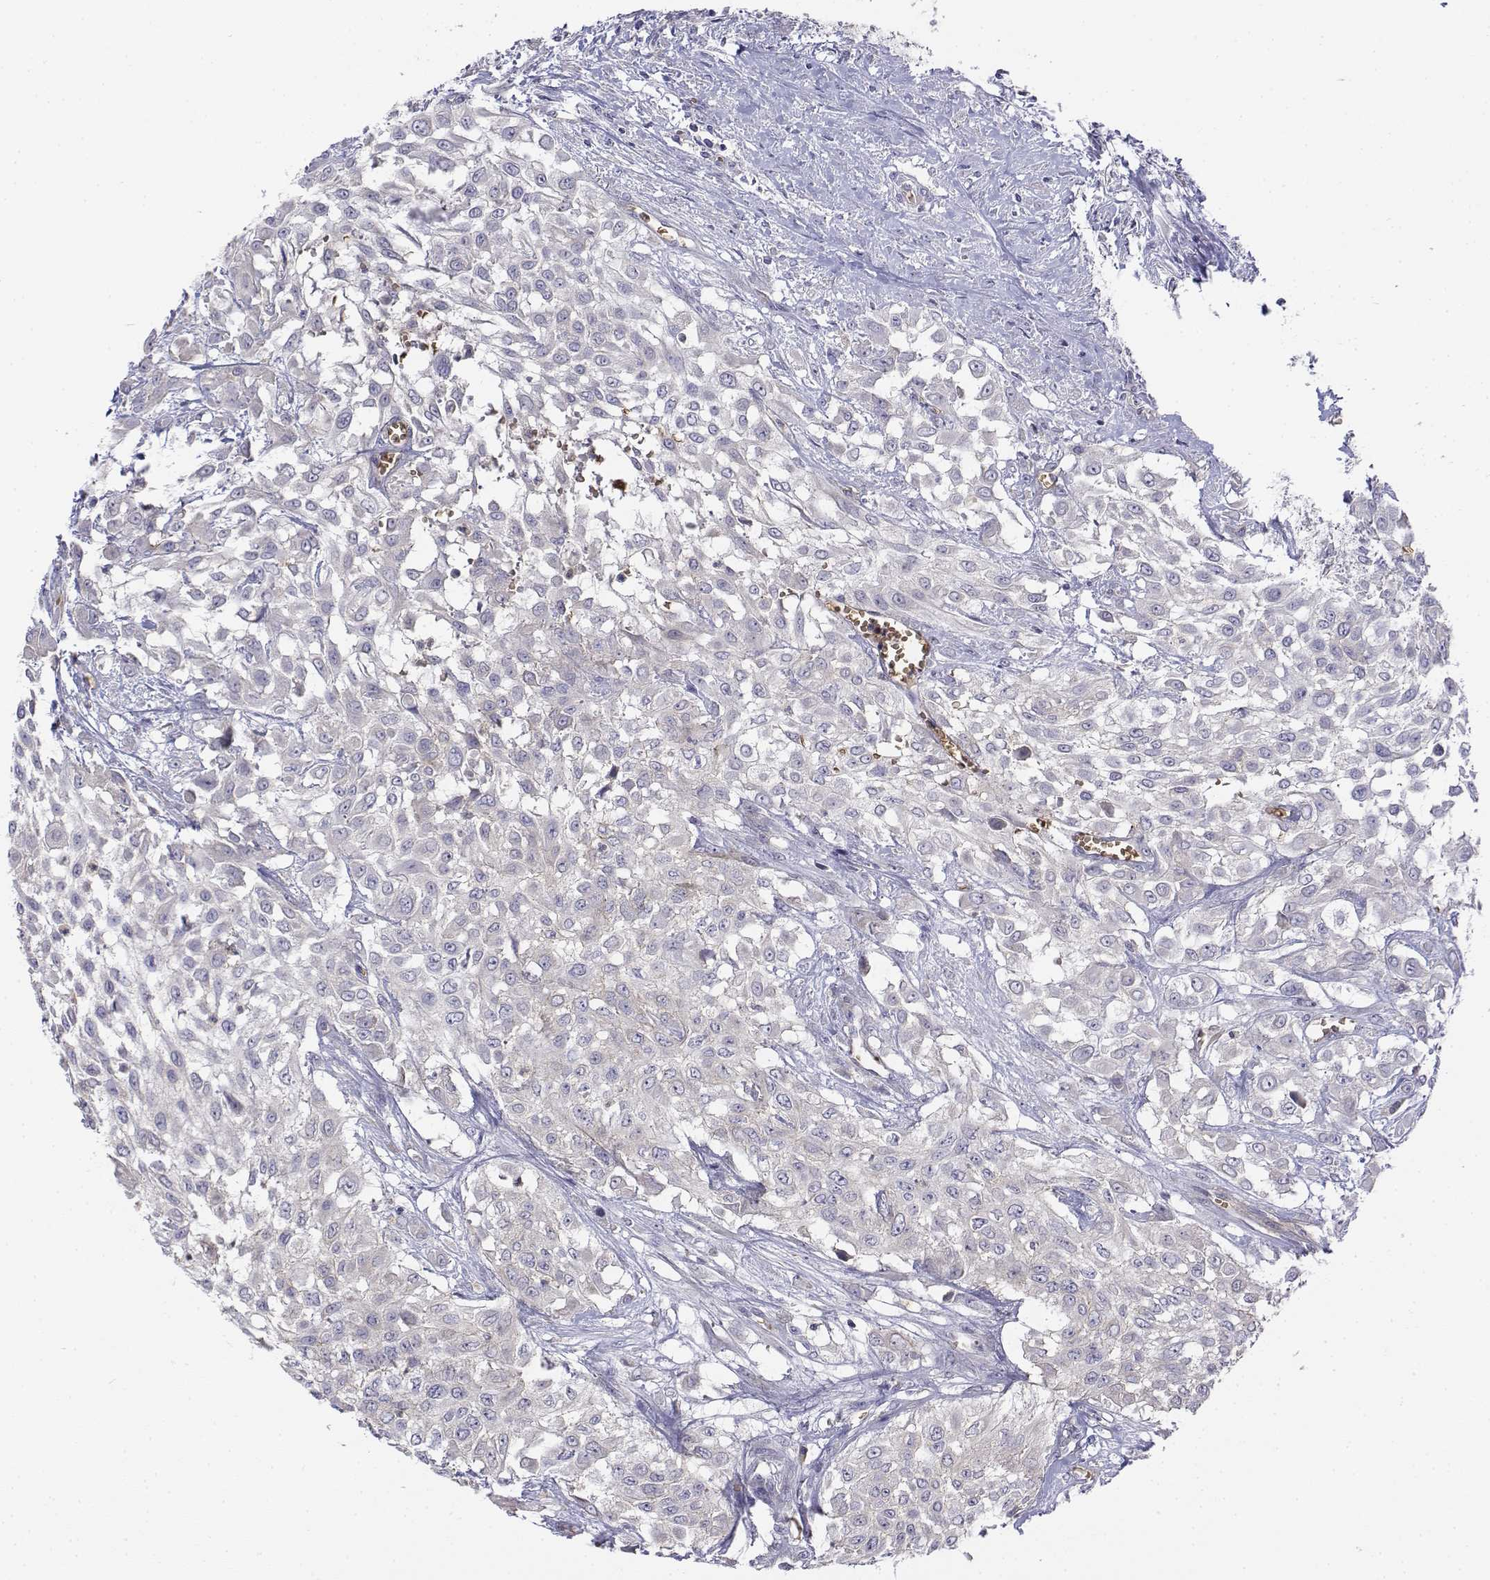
{"staining": {"intensity": "negative", "quantity": "none", "location": "none"}, "tissue": "urothelial cancer", "cell_type": "Tumor cells", "image_type": "cancer", "snomed": [{"axis": "morphology", "description": "Urothelial carcinoma, High grade"}, {"axis": "topography", "description": "Urinary bladder"}], "caption": "Histopathology image shows no protein positivity in tumor cells of high-grade urothelial carcinoma tissue.", "gene": "CADM1", "patient": {"sex": "male", "age": 57}}